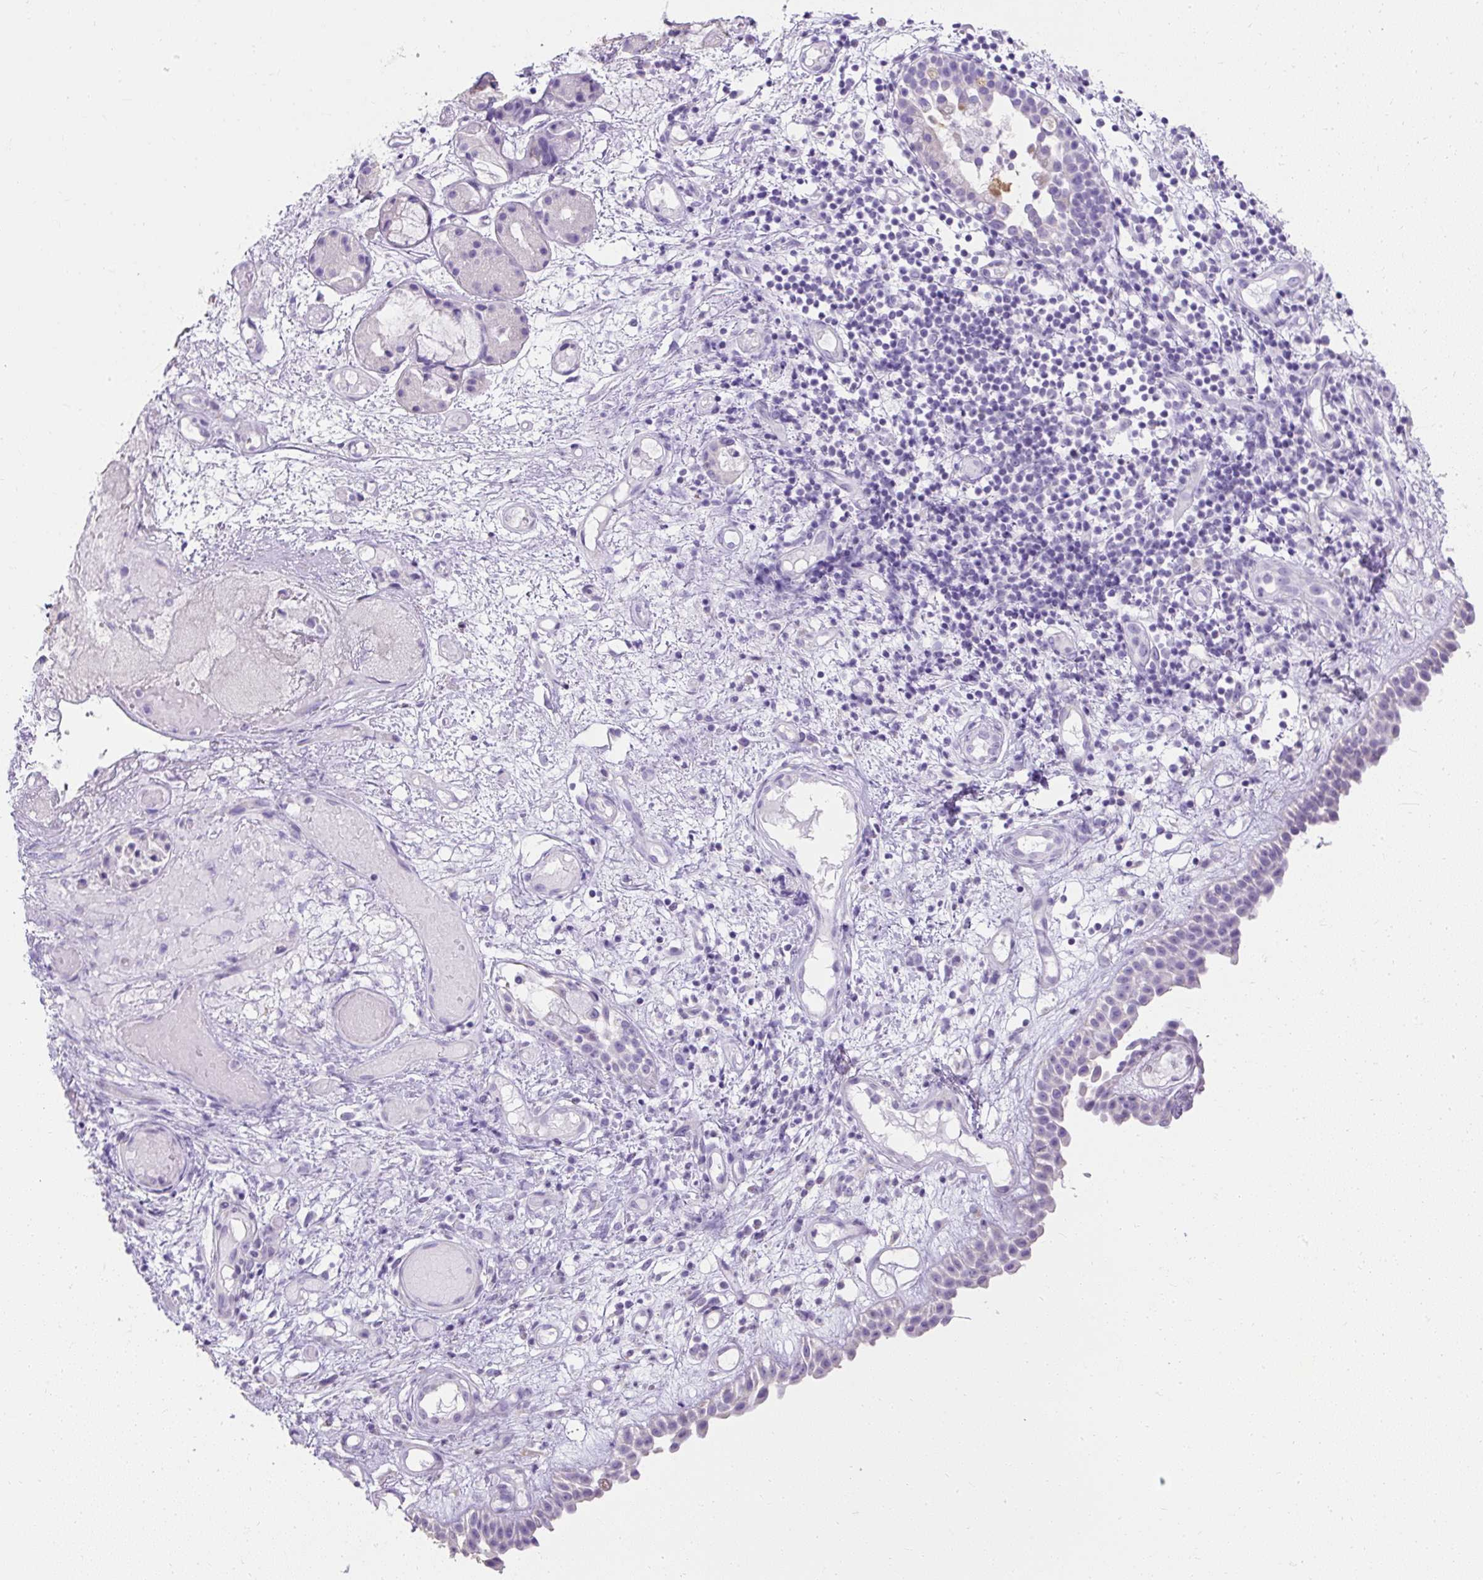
{"staining": {"intensity": "moderate", "quantity": "<25%", "location": "cytoplasmic/membranous"}, "tissue": "nasopharynx", "cell_type": "Respiratory epithelial cells", "image_type": "normal", "snomed": [{"axis": "morphology", "description": "Normal tissue, NOS"}, {"axis": "morphology", "description": "Inflammation, NOS"}, {"axis": "topography", "description": "Nasopharynx"}], "caption": "IHC micrograph of benign nasopharynx: nasopharynx stained using immunohistochemistry exhibits low levels of moderate protein expression localized specifically in the cytoplasmic/membranous of respiratory epithelial cells, appearing as a cytoplasmic/membranous brown color.", "gene": "C2CD4C", "patient": {"sex": "male", "age": 54}}